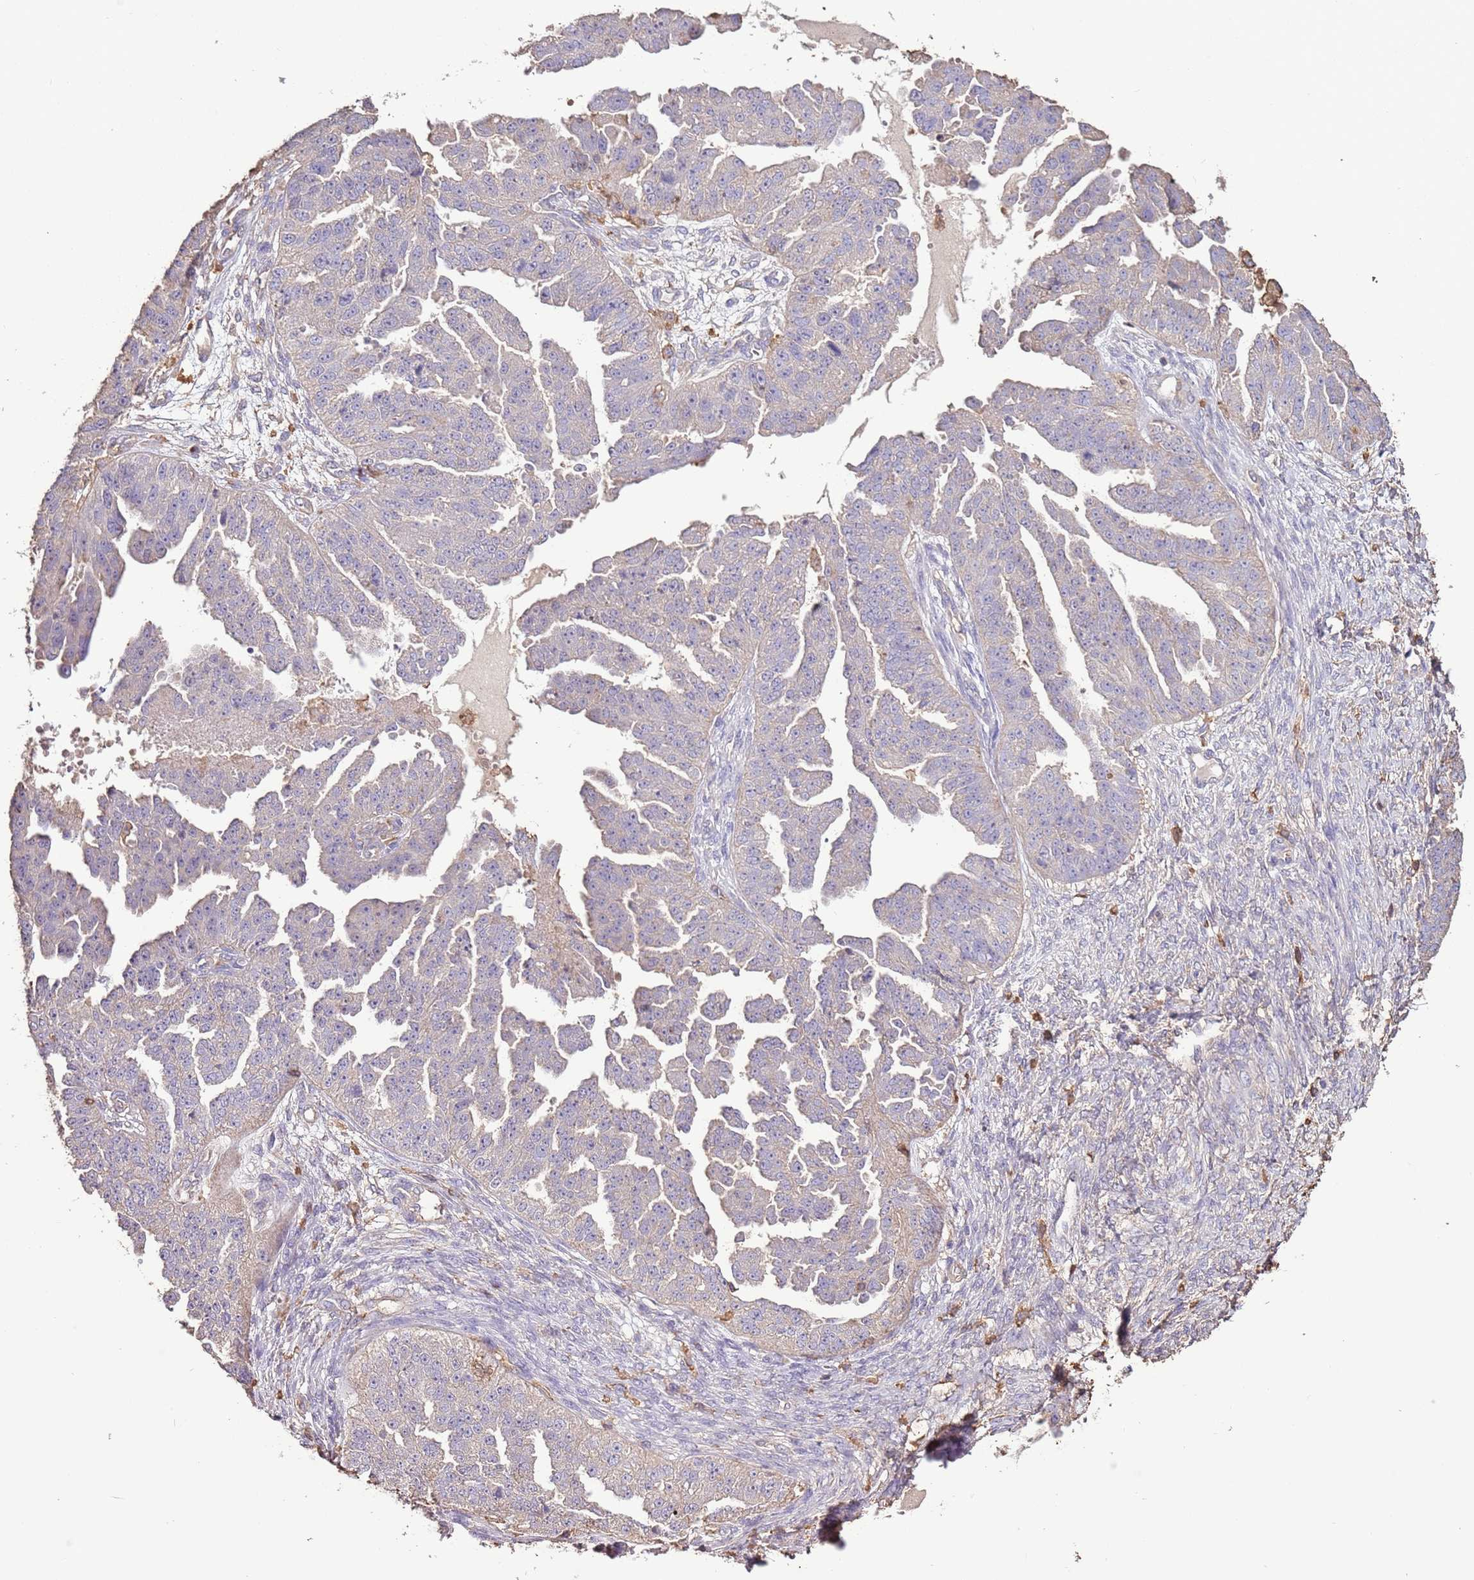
{"staining": {"intensity": "negative", "quantity": "none", "location": "none"}, "tissue": "ovarian cancer", "cell_type": "Tumor cells", "image_type": "cancer", "snomed": [{"axis": "morphology", "description": "Cystadenocarcinoma, serous, NOS"}, {"axis": "topography", "description": "Ovary"}], "caption": "This is an immunohistochemistry (IHC) micrograph of ovarian serous cystadenocarcinoma. There is no expression in tumor cells.", "gene": "ARL10", "patient": {"sex": "female", "age": 58}}